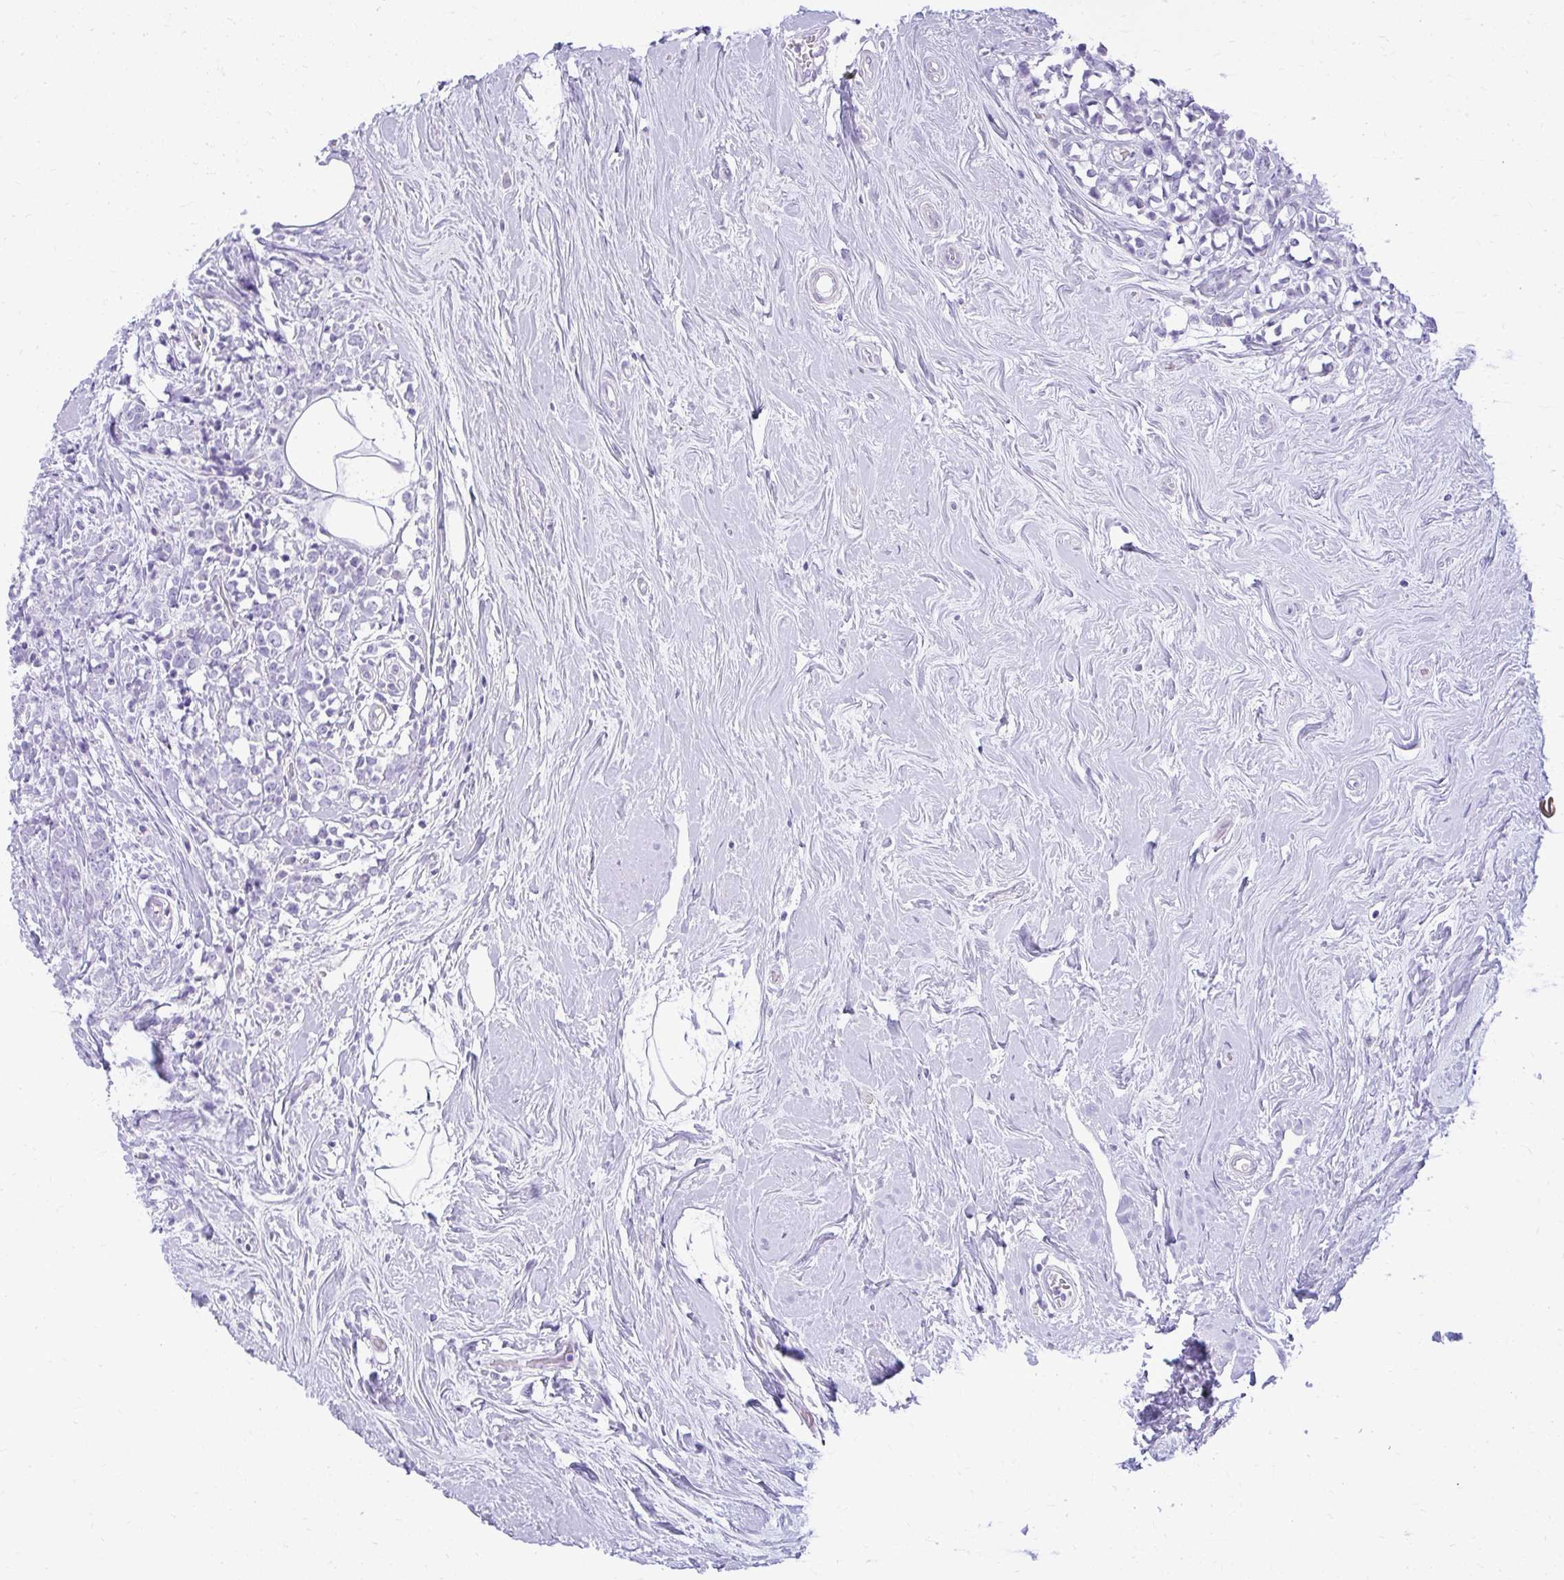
{"staining": {"intensity": "negative", "quantity": "none", "location": "none"}, "tissue": "breast cancer", "cell_type": "Tumor cells", "image_type": "cancer", "snomed": [{"axis": "morphology", "description": "Lobular carcinoma"}, {"axis": "topography", "description": "Breast"}], "caption": "DAB (3,3'-diaminobenzidine) immunohistochemical staining of lobular carcinoma (breast) exhibits no significant positivity in tumor cells. (Immunohistochemistry, brightfield microscopy, high magnification).", "gene": "PRAP1", "patient": {"sex": "female", "age": 58}}